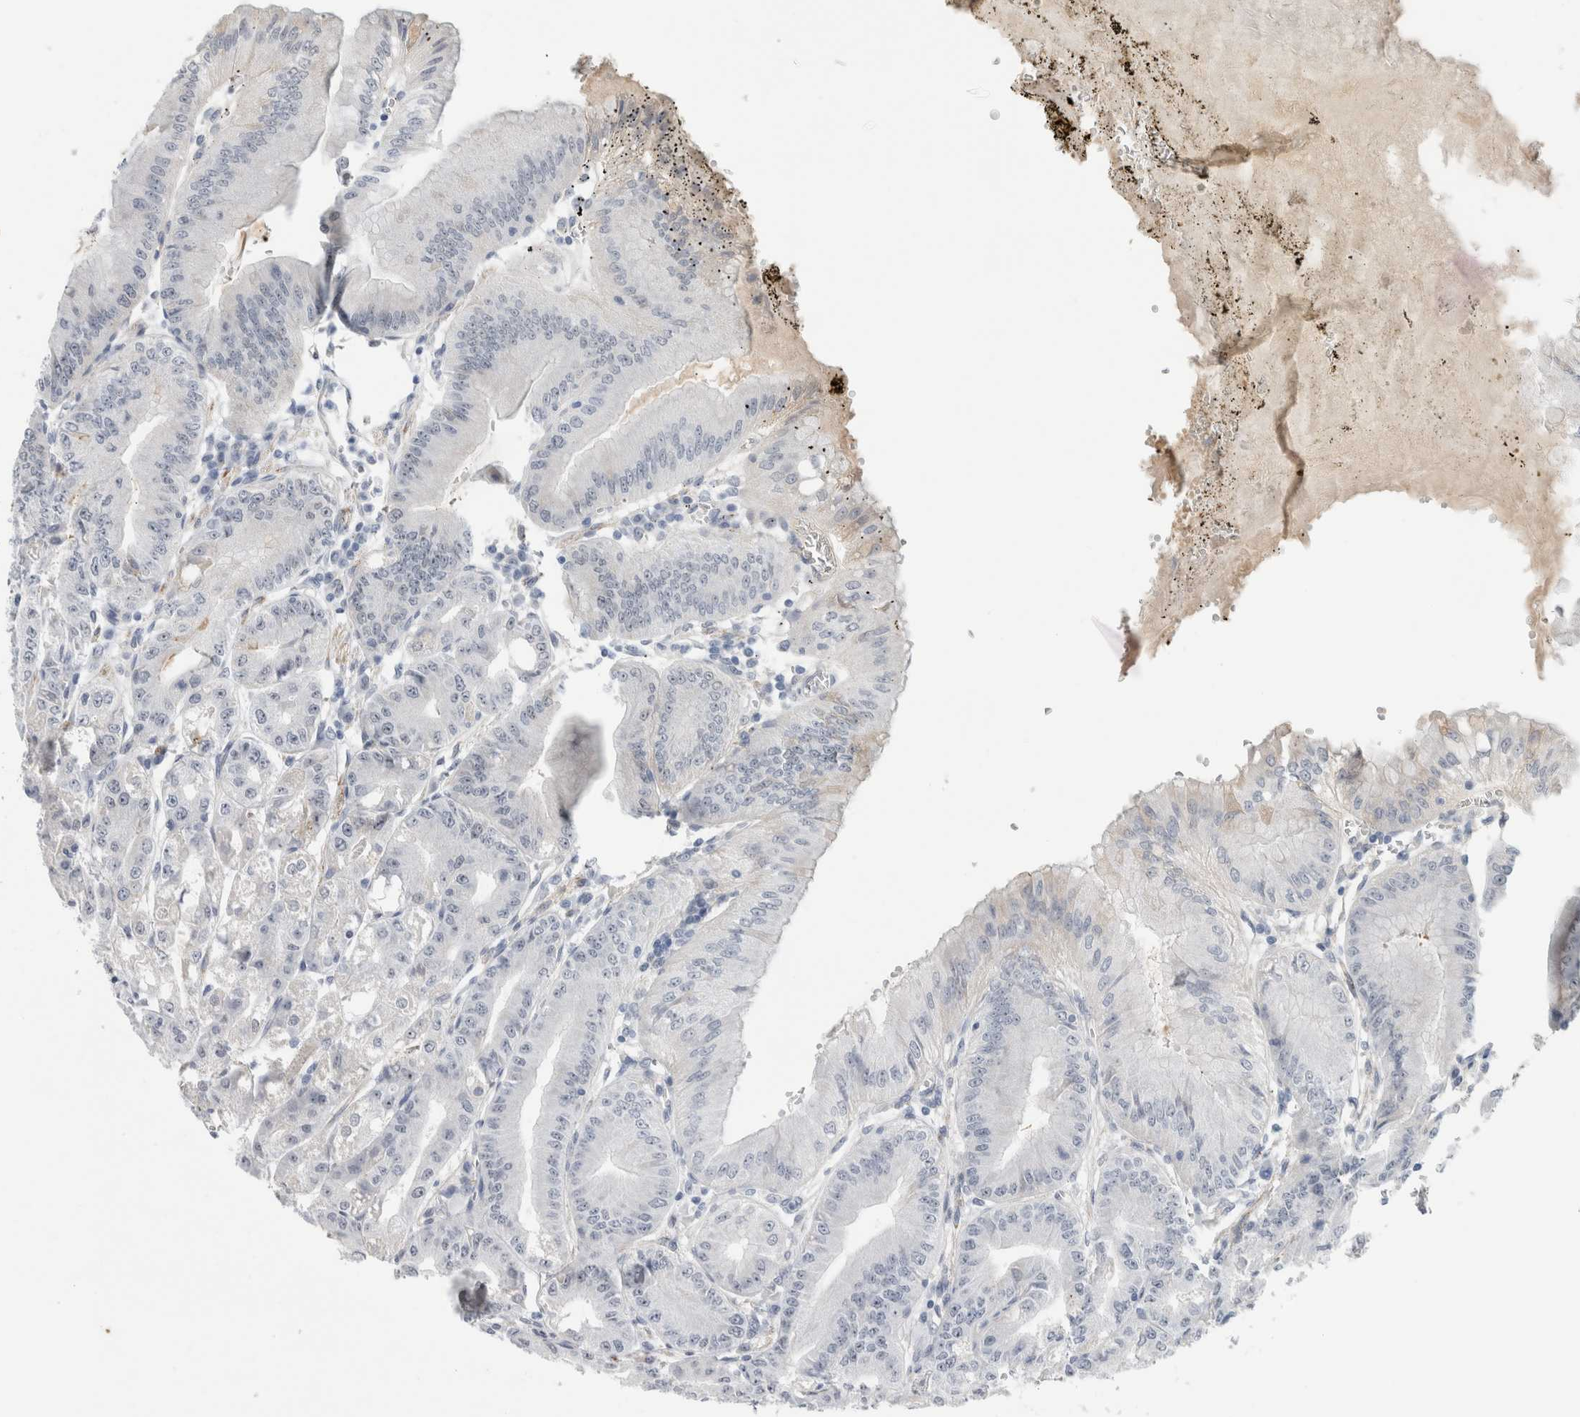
{"staining": {"intensity": "moderate", "quantity": "<25%", "location": "cytoplasmic/membranous"}, "tissue": "stomach", "cell_type": "Glandular cells", "image_type": "normal", "snomed": [{"axis": "morphology", "description": "Normal tissue, NOS"}, {"axis": "topography", "description": "Stomach, lower"}], "caption": "A high-resolution photomicrograph shows immunohistochemistry (IHC) staining of benign stomach, which demonstrates moderate cytoplasmic/membranous expression in approximately <25% of glandular cells.", "gene": "HCN3", "patient": {"sex": "male", "age": 71}}